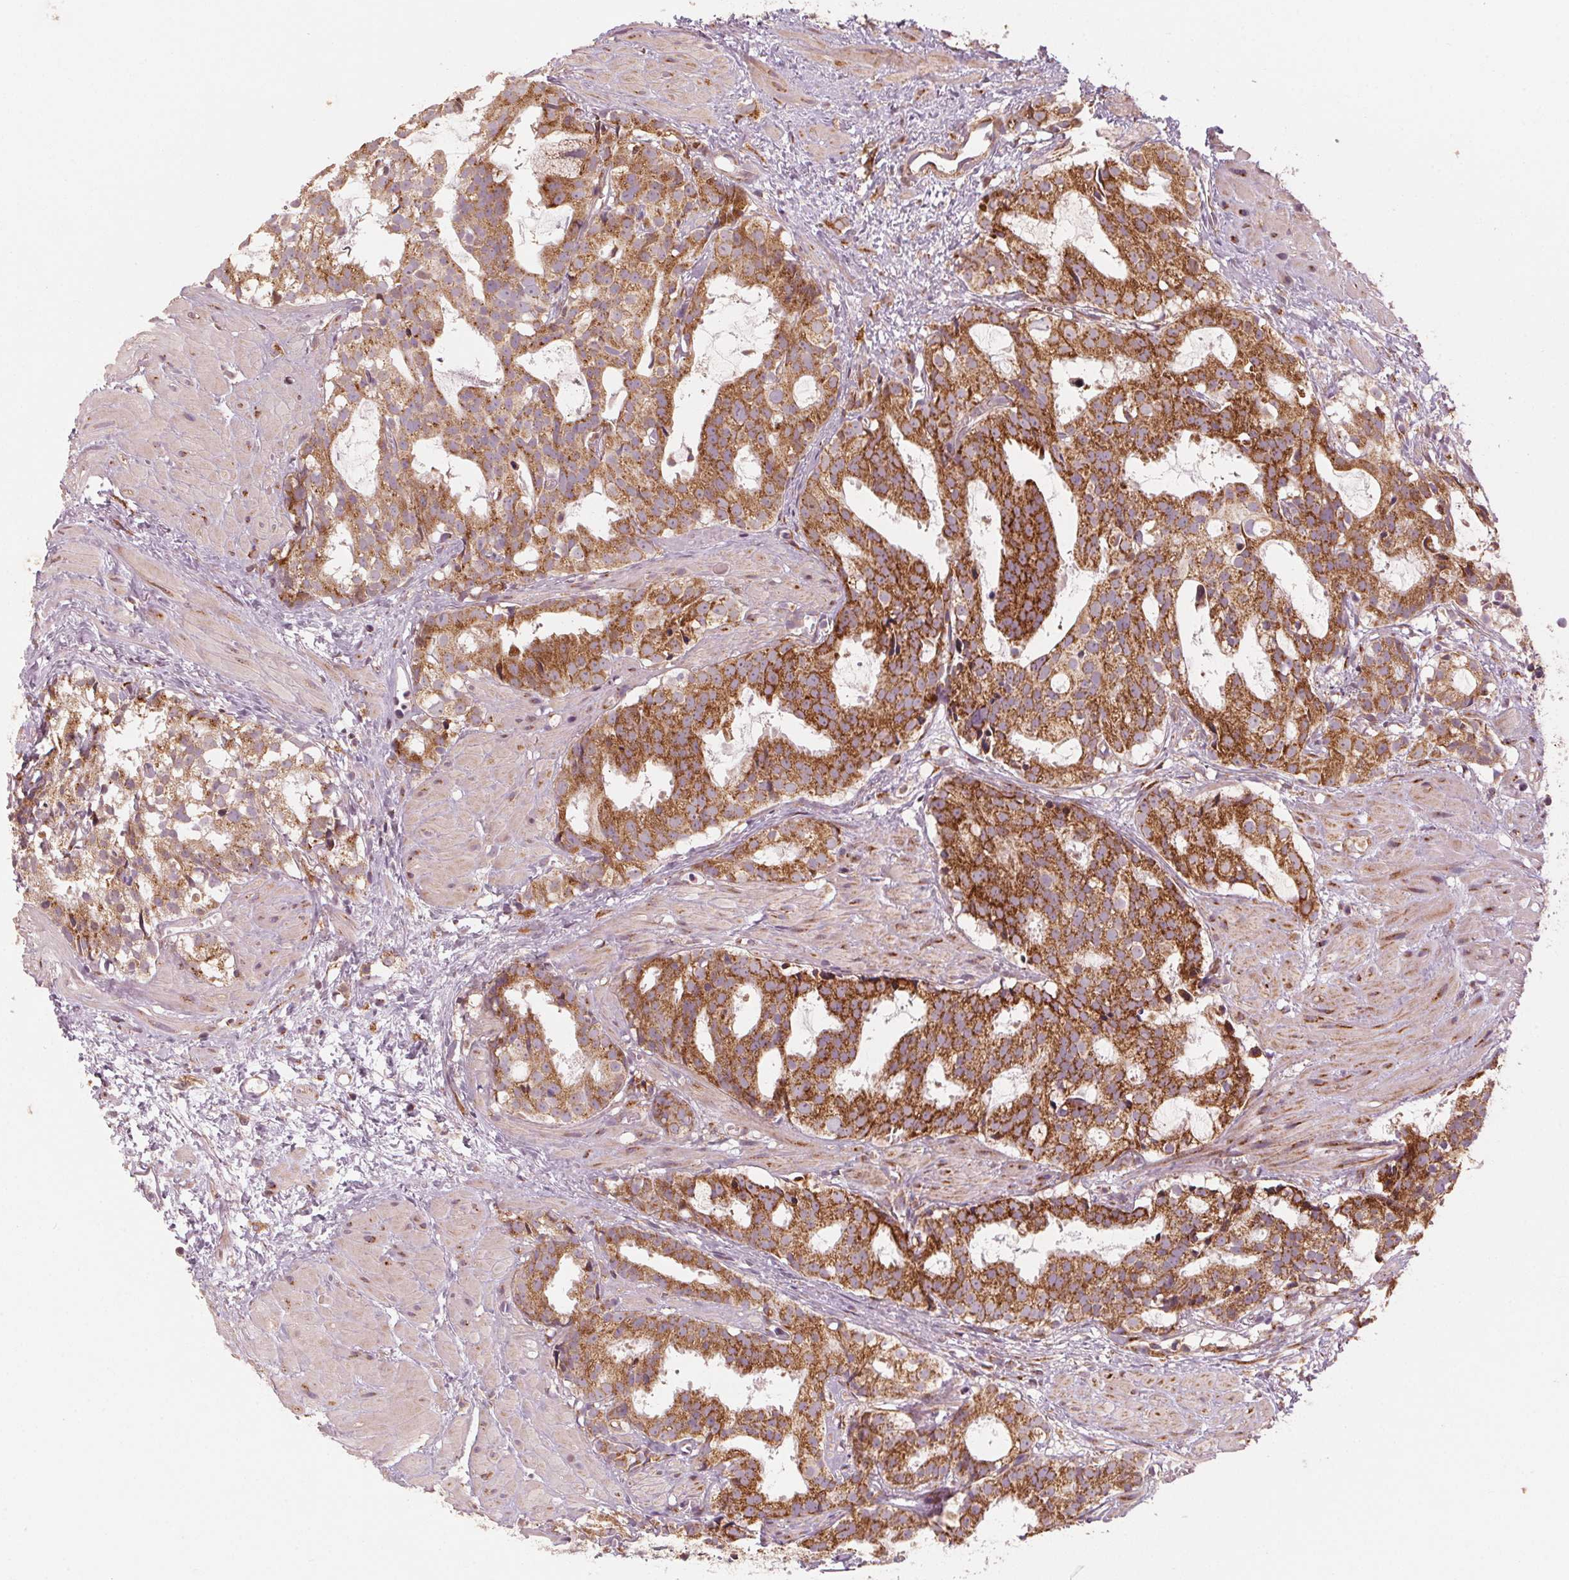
{"staining": {"intensity": "strong", "quantity": ">75%", "location": "cytoplasmic/membranous"}, "tissue": "prostate cancer", "cell_type": "Tumor cells", "image_type": "cancer", "snomed": [{"axis": "morphology", "description": "Adenocarcinoma, High grade"}, {"axis": "topography", "description": "Prostate"}], "caption": "This is an image of immunohistochemistry staining of prostate cancer, which shows strong positivity in the cytoplasmic/membranous of tumor cells.", "gene": "TOMM70", "patient": {"sex": "male", "age": 79}}